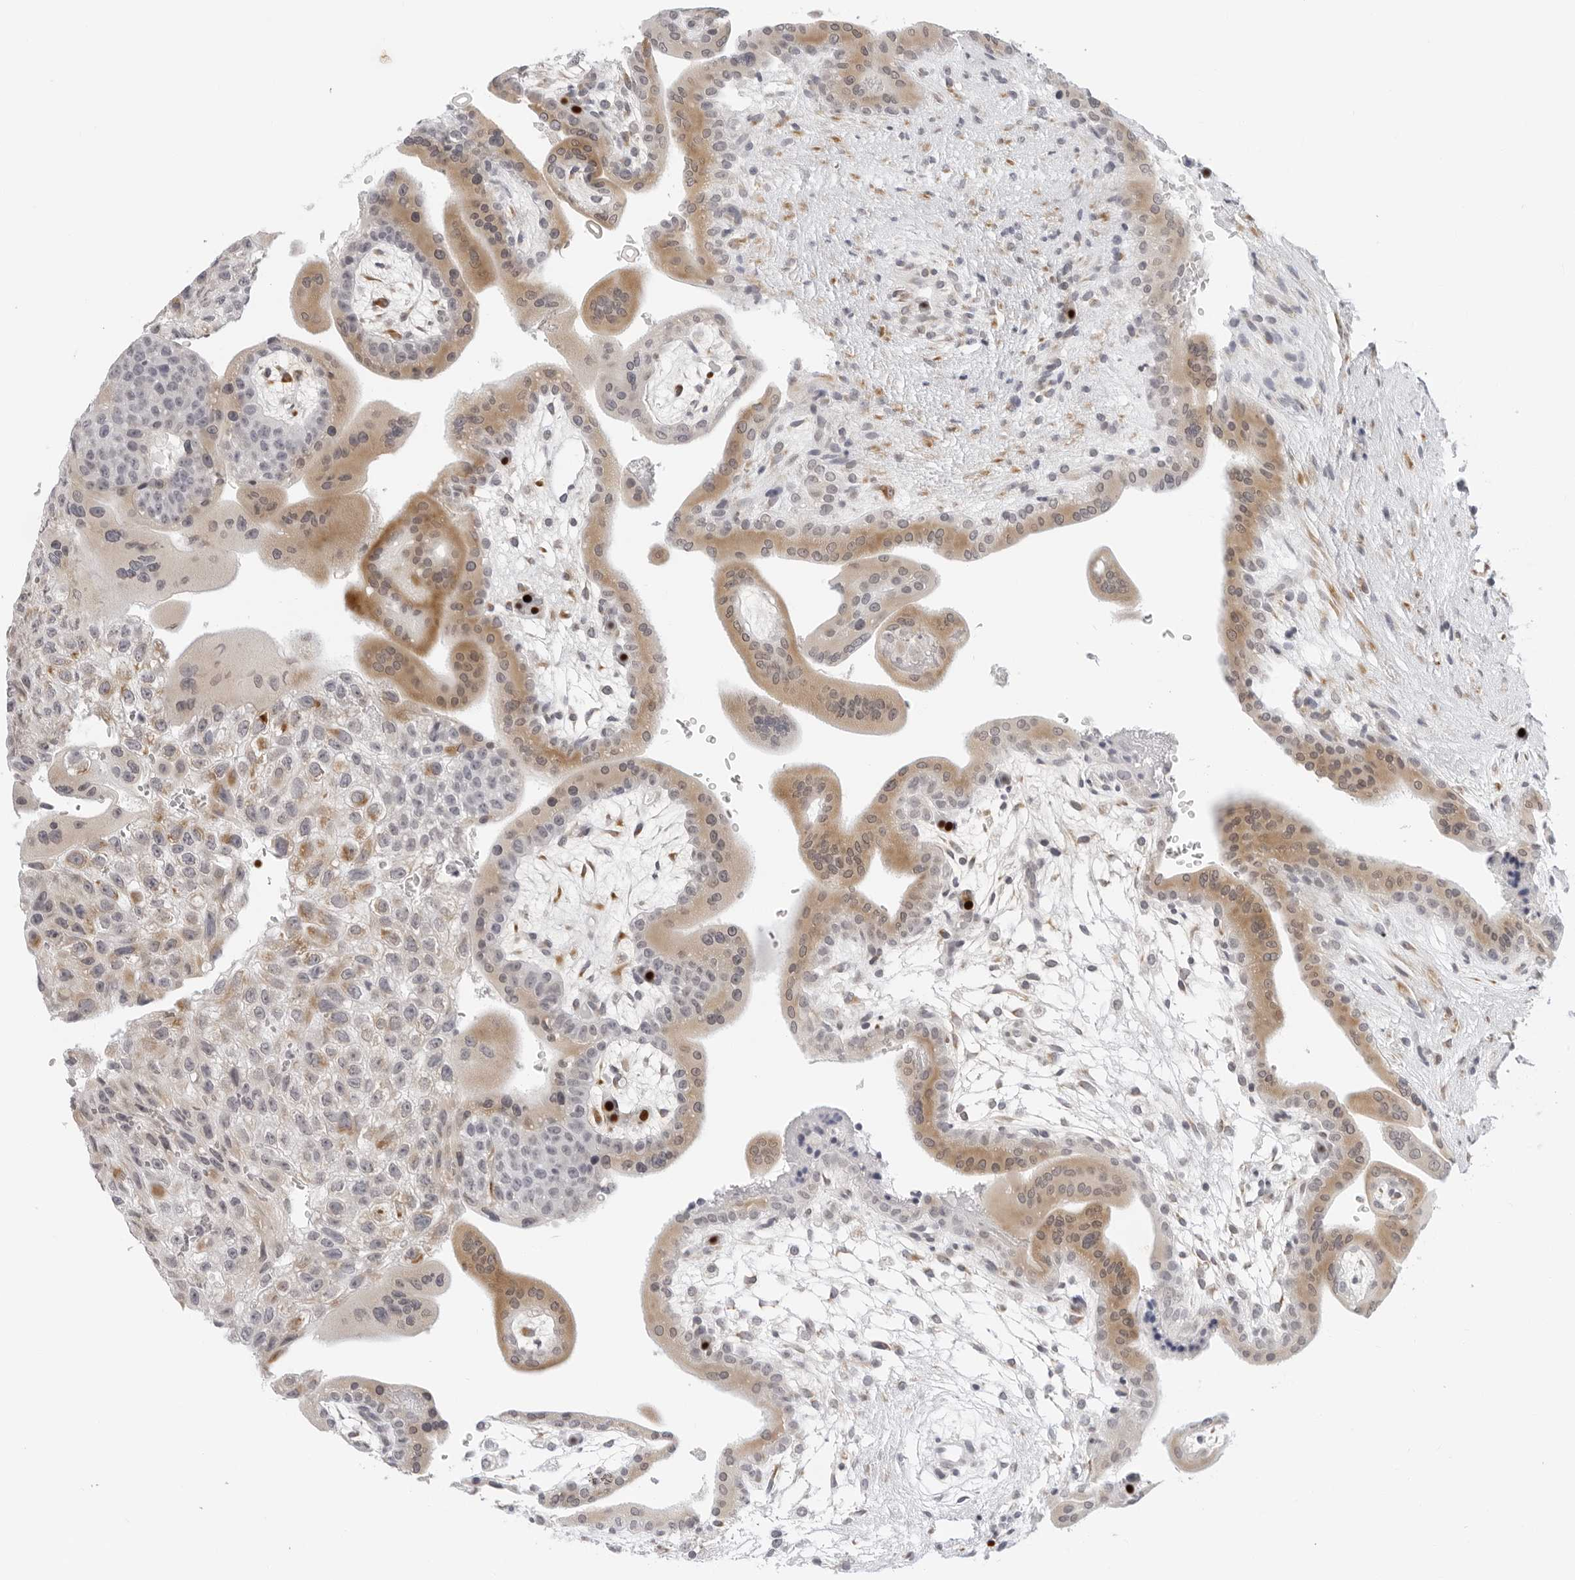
{"staining": {"intensity": "moderate", "quantity": ">75%", "location": "cytoplasmic/membranous"}, "tissue": "placenta", "cell_type": "Decidual cells", "image_type": "normal", "snomed": [{"axis": "morphology", "description": "Normal tissue, NOS"}, {"axis": "topography", "description": "Placenta"}], "caption": "Placenta stained with DAB (3,3'-diaminobenzidine) immunohistochemistry exhibits medium levels of moderate cytoplasmic/membranous expression in about >75% of decidual cells.", "gene": "EDN2", "patient": {"sex": "female", "age": 35}}